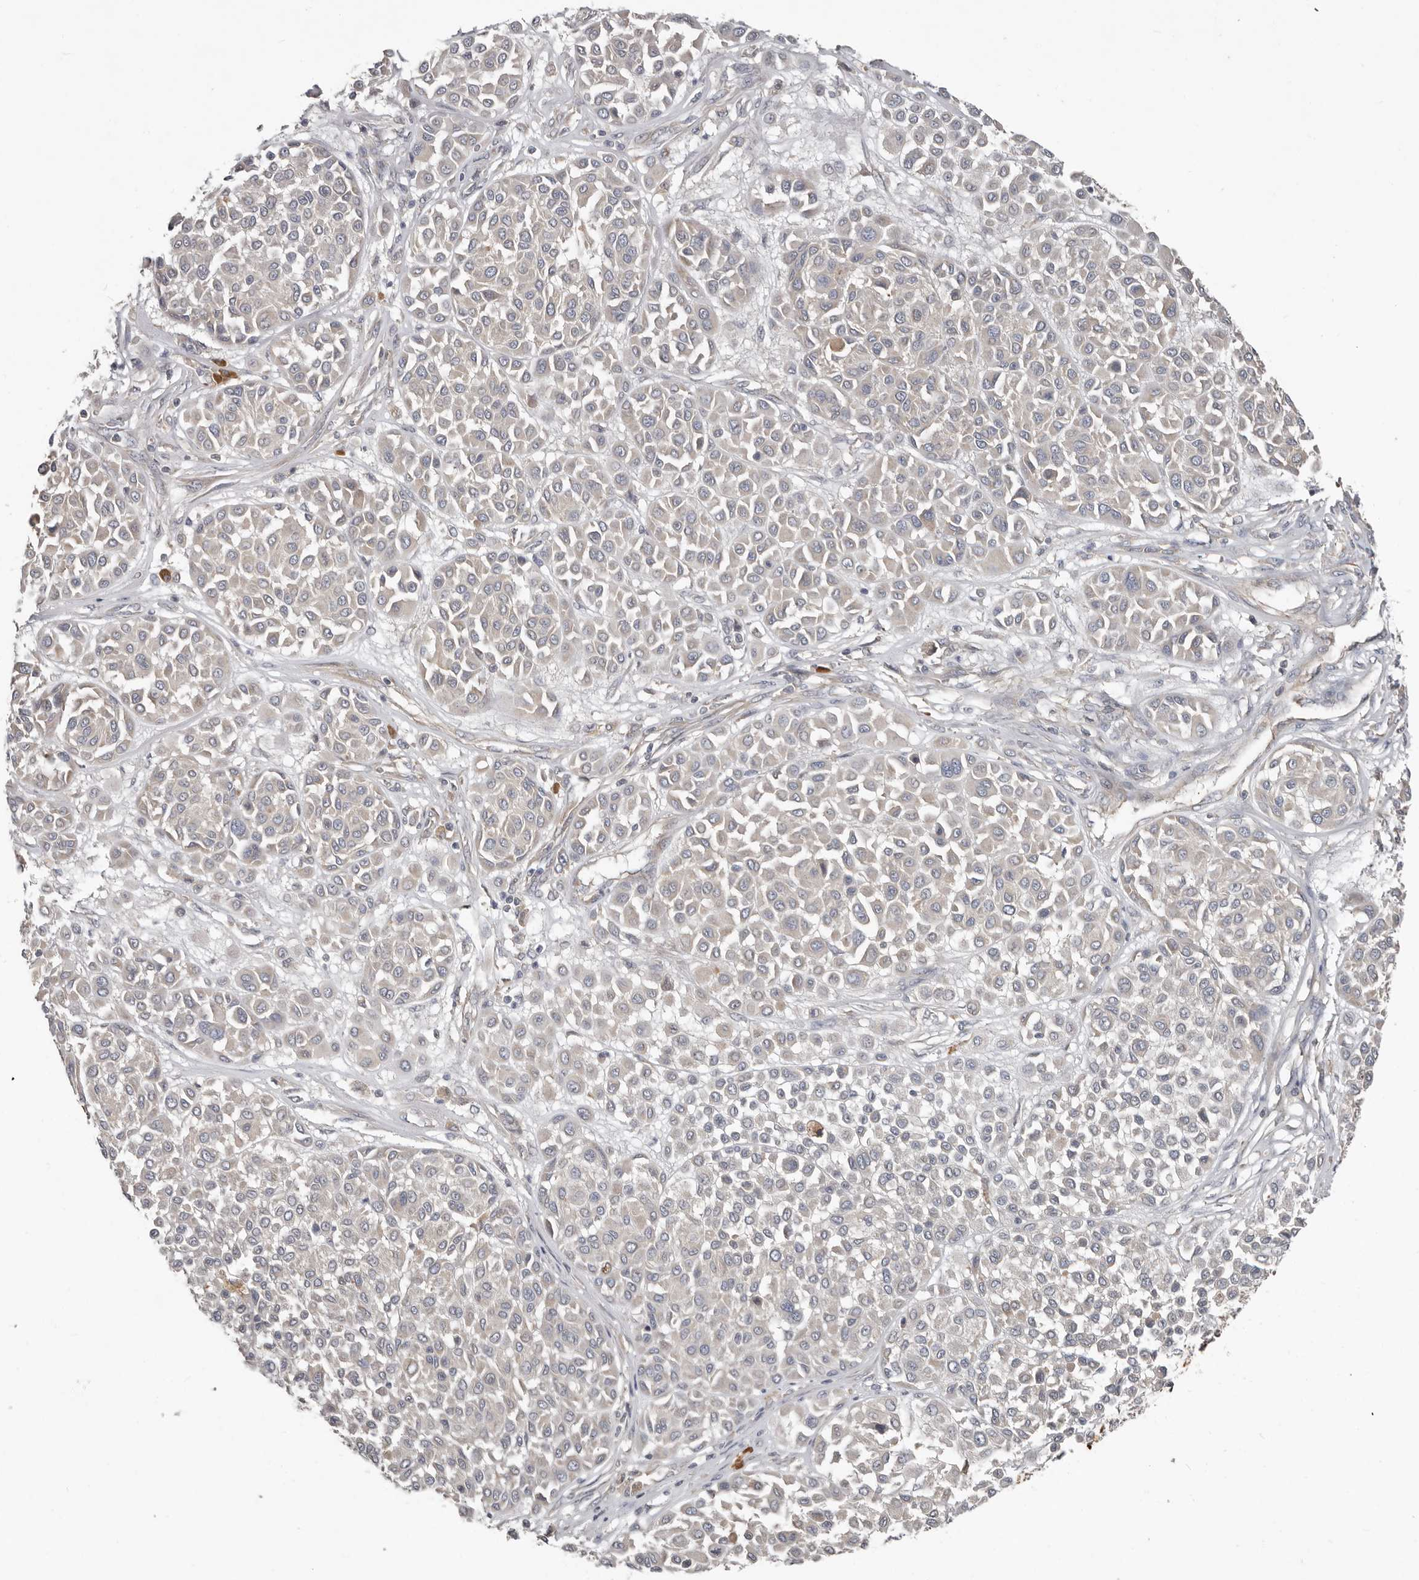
{"staining": {"intensity": "negative", "quantity": "none", "location": "none"}, "tissue": "melanoma", "cell_type": "Tumor cells", "image_type": "cancer", "snomed": [{"axis": "morphology", "description": "Malignant melanoma, Metastatic site"}, {"axis": "topography", "description": "Soft tissue"}], "caption": "Tumor cells are negative for protein expression in human melanoma.", "gene": "AKNAD1", "patient": {"sex": "male", "age": 41}}